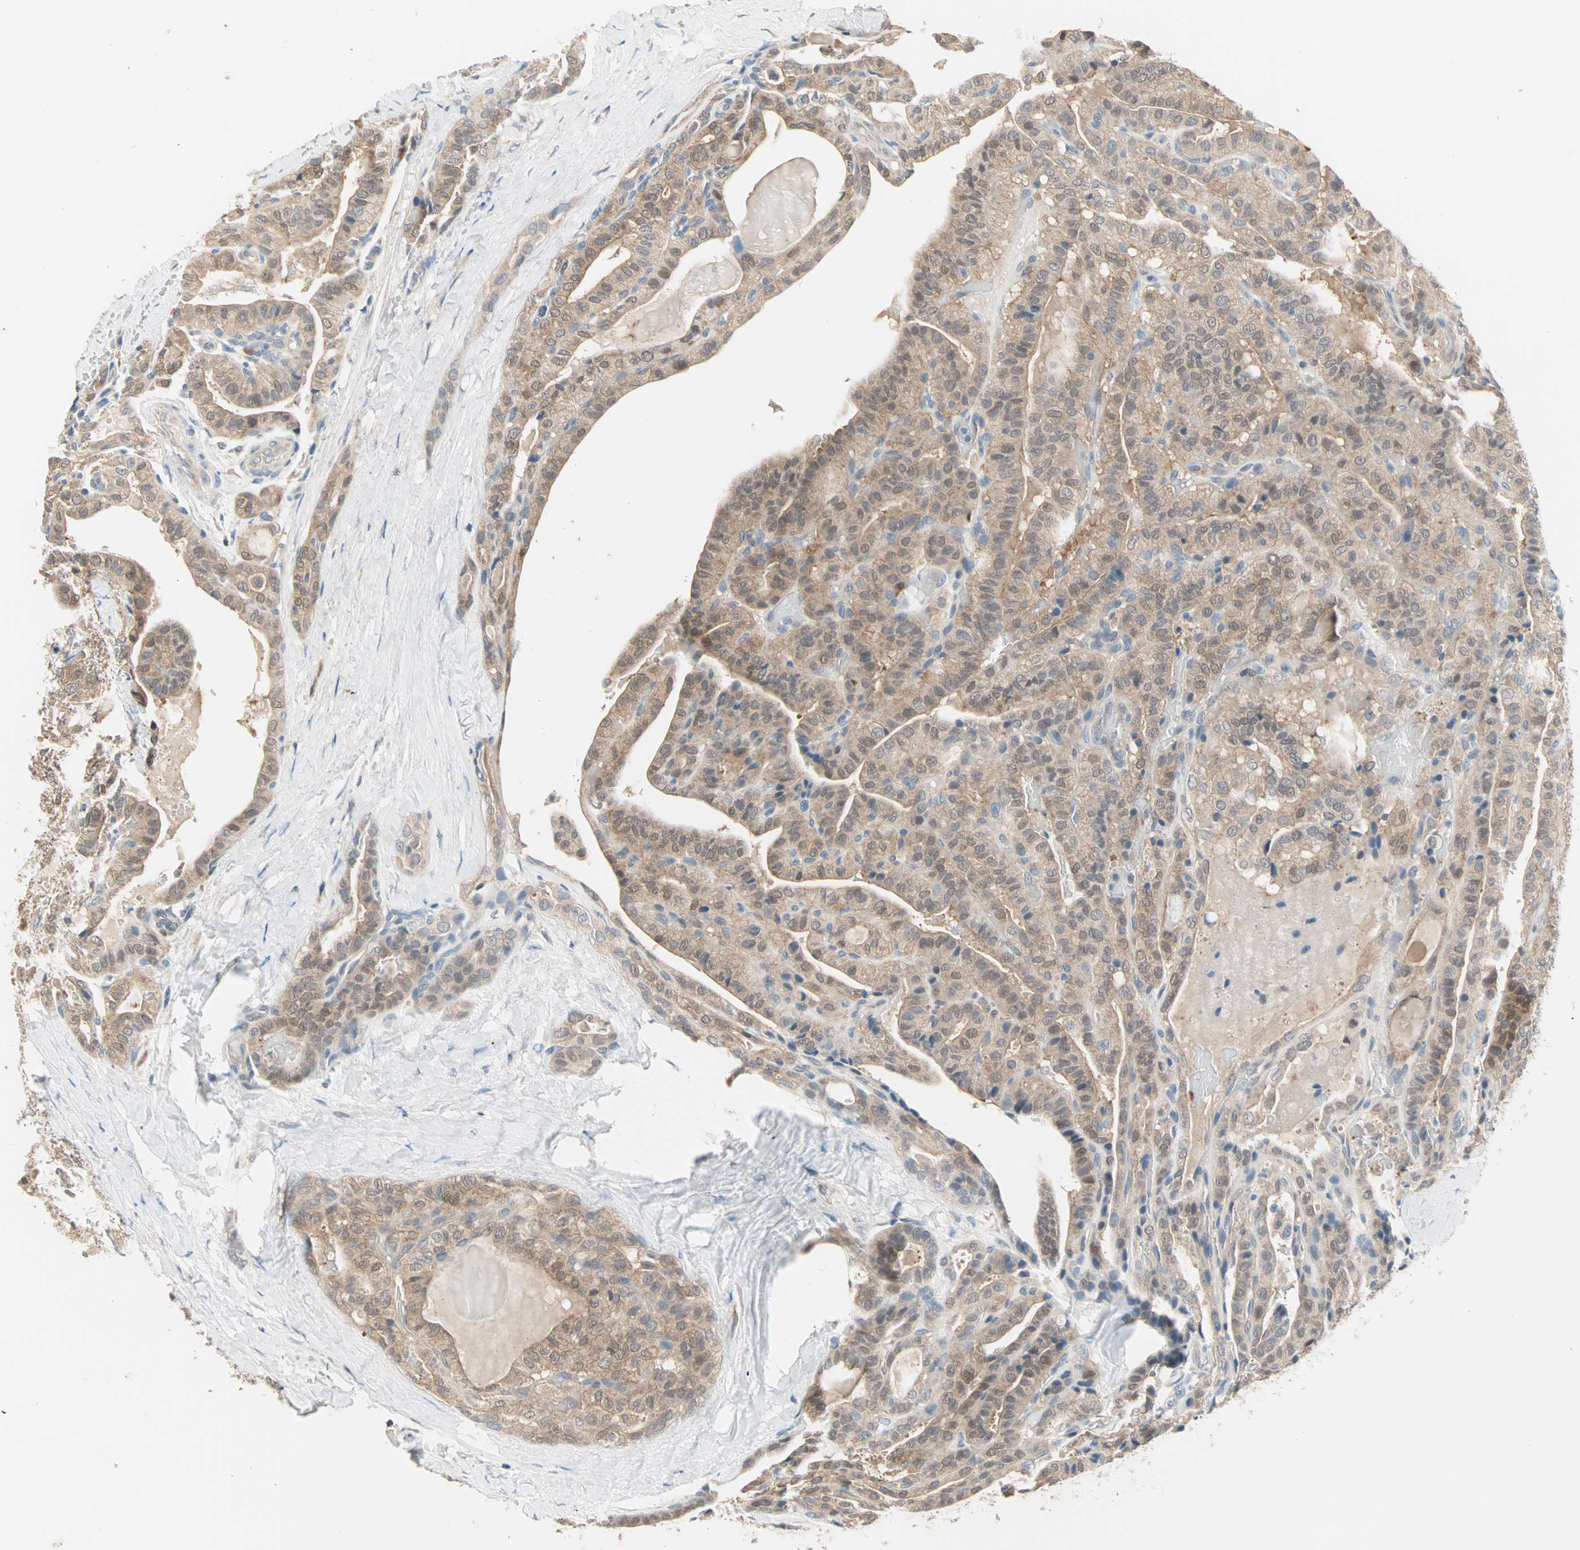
{"staining": {"intensity": "moderate", "quantity": ">75%", "location": "cytoplasmic/membranous"}, "tissue": "thyroid cancer", "cell_type": "Tumor cells", "image_type": "cancer", "snomed": [{"axis": "morphology", "description": "Papillary adenocarcinoma, NOS"}, {"axis": "topography", "description": "Thyroid gland"}], "caption": "Immunohistochemical staining of thyroid cancer (papillary adenocarcinoma) shows medium levels of moderate cytoplasmic/membranous positivity in about >75% of tumor cells.", "gene": "MPI", "patient": {"sex": "male", "age": 77}}